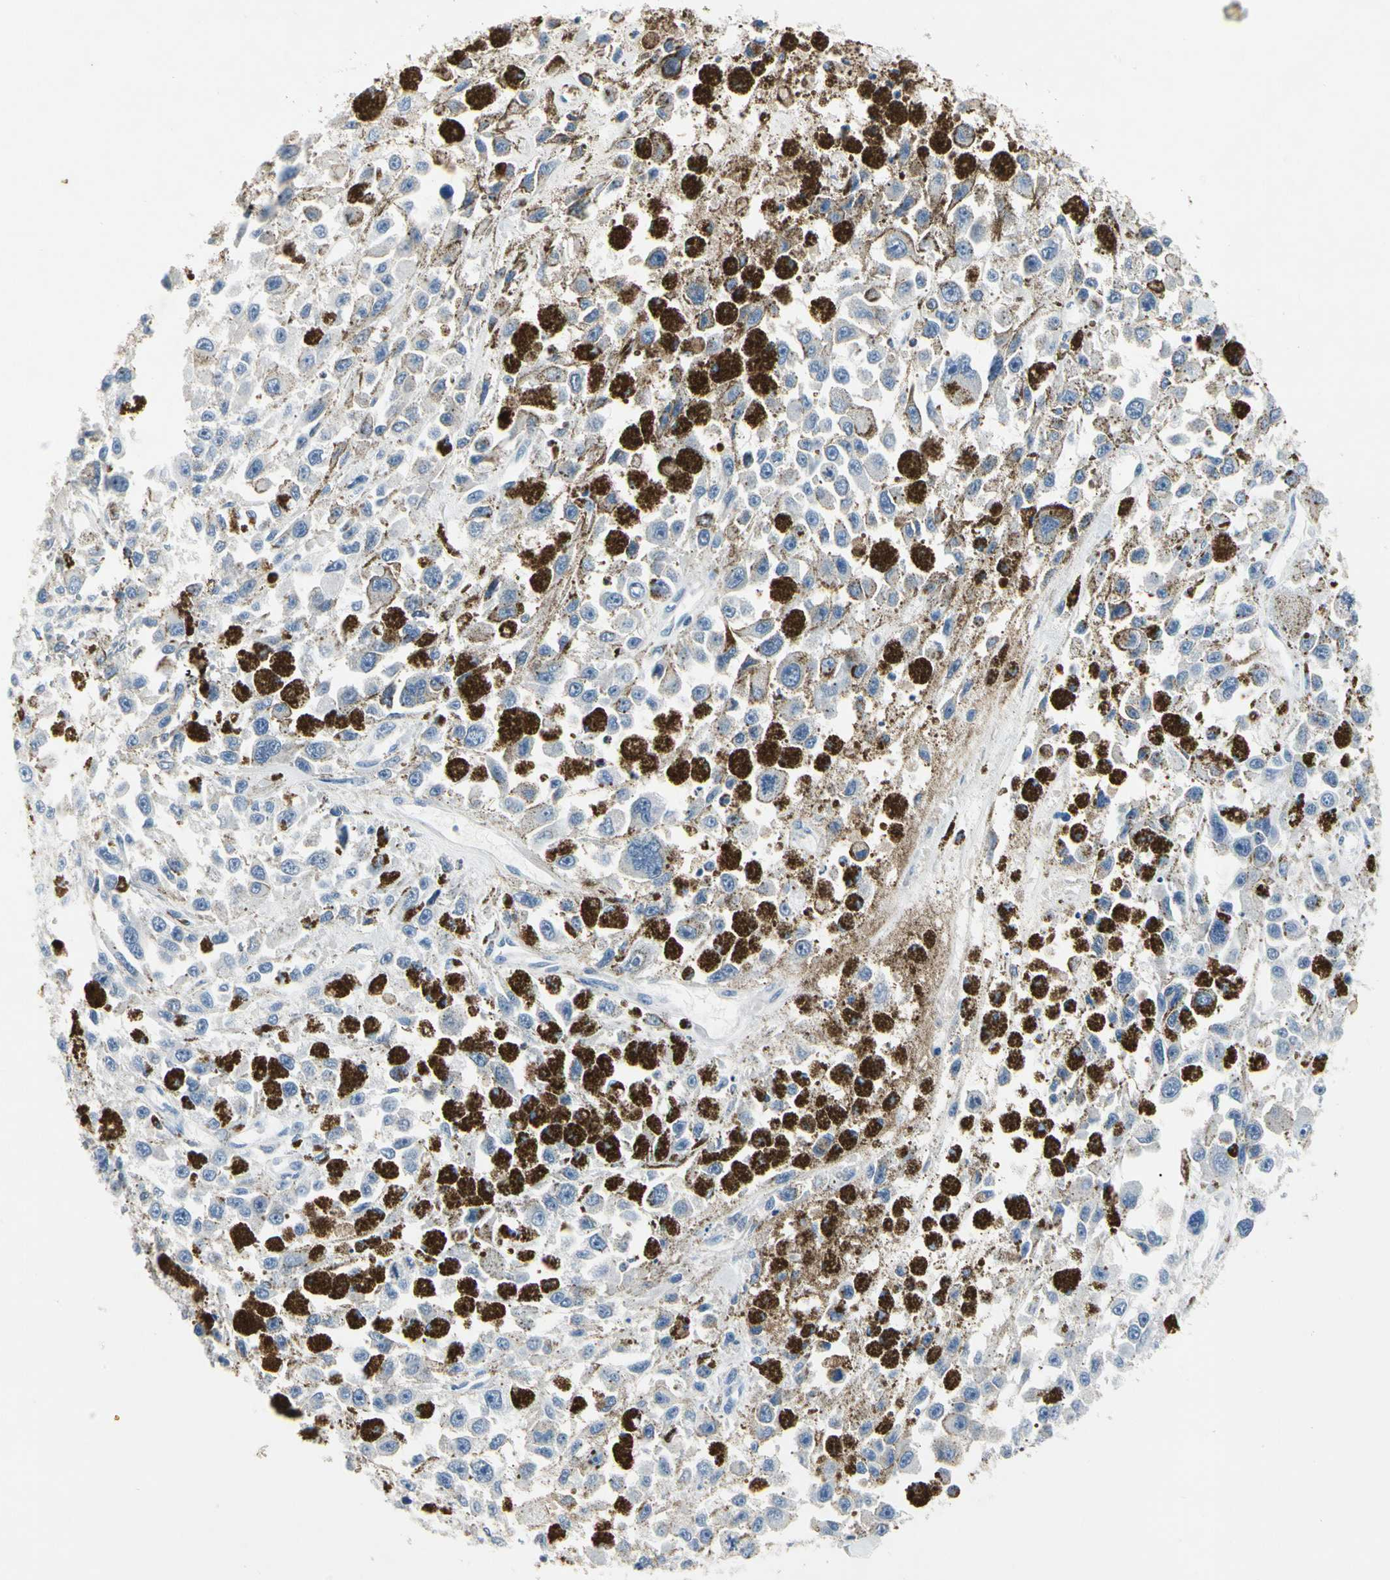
{"staining": {"intensity": "negative", "quantity": "none", "location": "none"}, "tissue": "melanoma", "cell_type": "Tumor cells", "image_type": "cancer", "snomed": [{"axis": "morphology", "description": "Malignant melanoma, Metastatic site"}, {"axis": "topography", "description": "Lymph node"}], "caption": "DAB immunohistochemical staining of malignant melanoma (metastatic site) shows no significant positivity in tumor cells.", "gene": "ECRG4", "patient": {"sex": "male", "age": 59}}